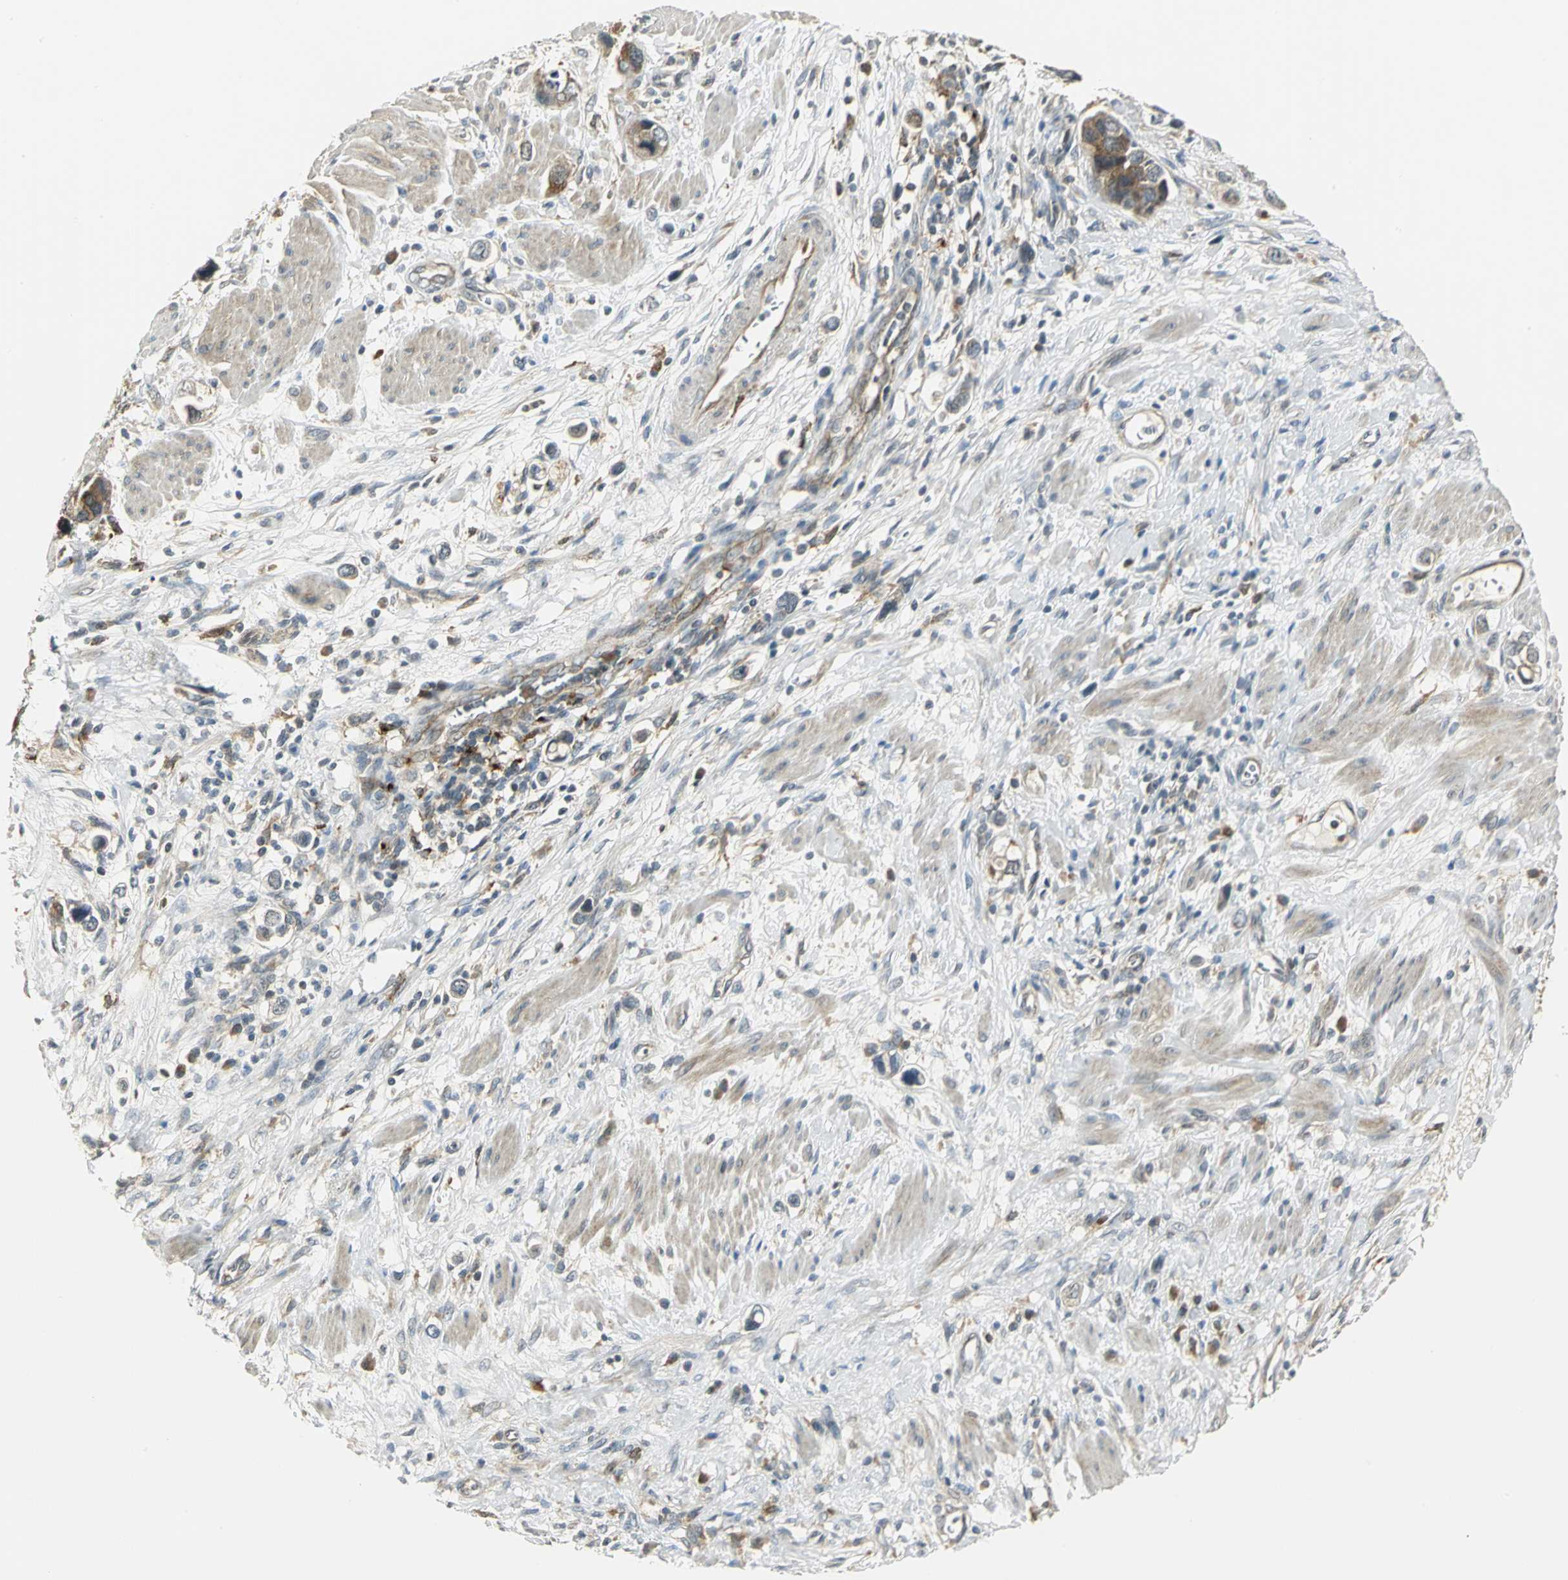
{"staining": {"intensity": "moderate", "quantity": ">75%", "location": "cytoplasmic/membranous"}, "tissue": "stomach cancer", "cell_type": "Tumor cells", "image_type": "cancer", "snomed": [{"axis": "morphology", "description": "Adenocarcinoma, NOS"}, {"axis": "topography", "description": "Stomach, lower"}], "caption": "Human stomach cancer (adenocarcinoma) stained with a brown dye displays moderate cytoplasmic/membranous positive staining in about >75% of tumor cells.", "gene": "MAPK8IP3", "patient": {"sex": "female", "age": 93}}